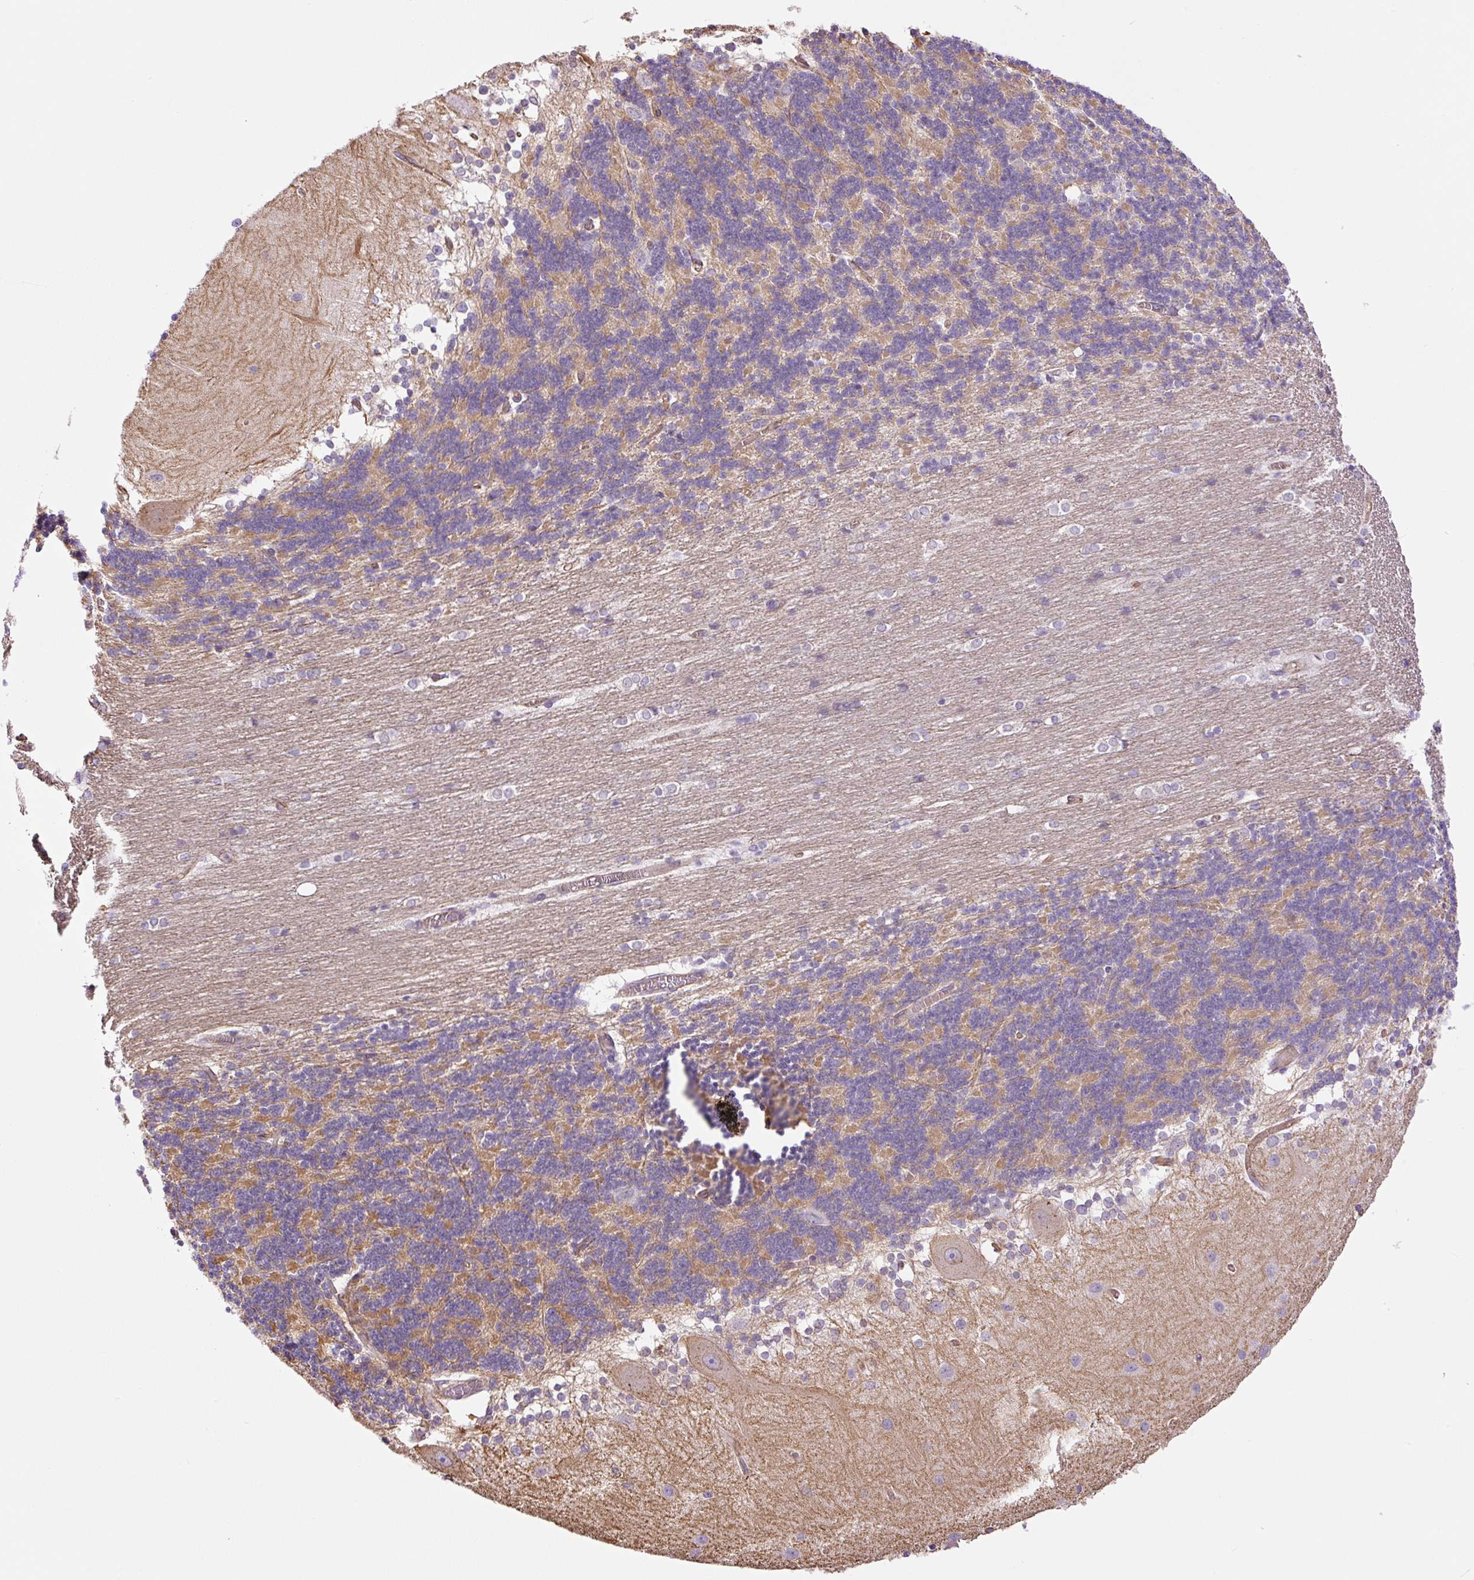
{"staining": {"intensity": "moderate", "quantity": "<25%", "location": "cytoplasmic/membranous"}, "tissue": "cerebellum", "cell_type": "Cells in granular layer", "image_type": "normal", "snomed": [{"axis": "morphology", "description": "Normal tissue, NOS"}, {"axis": "topography", "description": "Cerebellum"}], "caption": "Cerebellum stained with DAB immunohistochemistry (IHC) demonstrates low levels of moderate cytoplasmic/membranous expression in about <25% of cells in granular layer.", "gene": "MYO5C", "patient": {"sex": "female", "age": 54}}